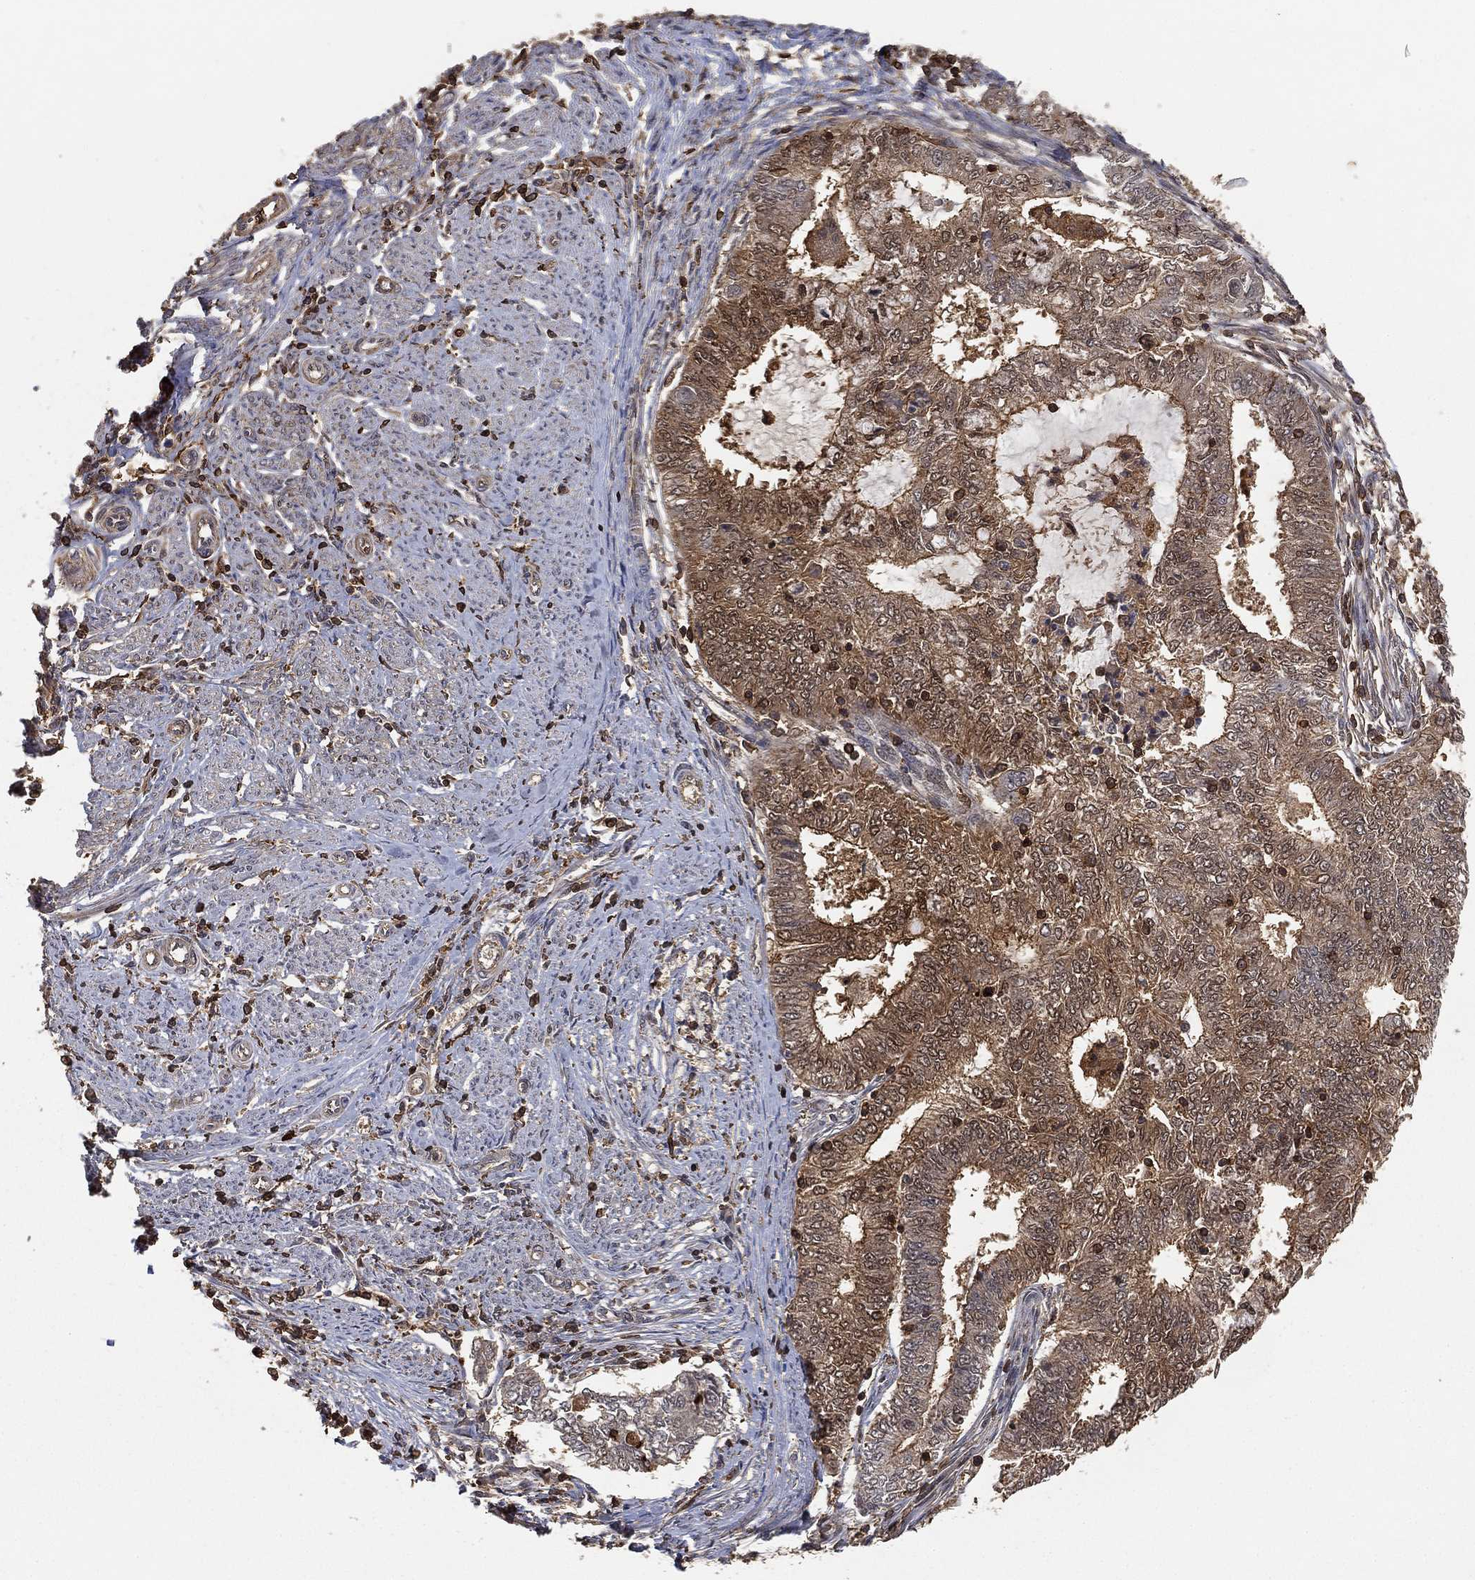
{"staining": {"intensity": "weak", "quantity": "25%-75%", "location": "cytoplasmic/membranous"}, "tissue": "endometrial cancer", "cell_type": "Tumor cells", "image_type": "cancer", "snomed": [{"axis": "morphology", "description": "Adenocarcinoma, NOS"}, {"axis": "topography", "description": "Endometrium"}], "caption": "Immunohistochemistry (IHC) photomicrograph of neoplastic tissue: human endometrial adenocarcinoma stained using IHC demonstrates low levels of weak protein expression localized specifically in the cytoplasmic/membranous of tumor cells, appearing as a cytoplasmic/membranous brown color.", "gene": "CRYL1", "patient": {"sex": "female", "age": 62}}